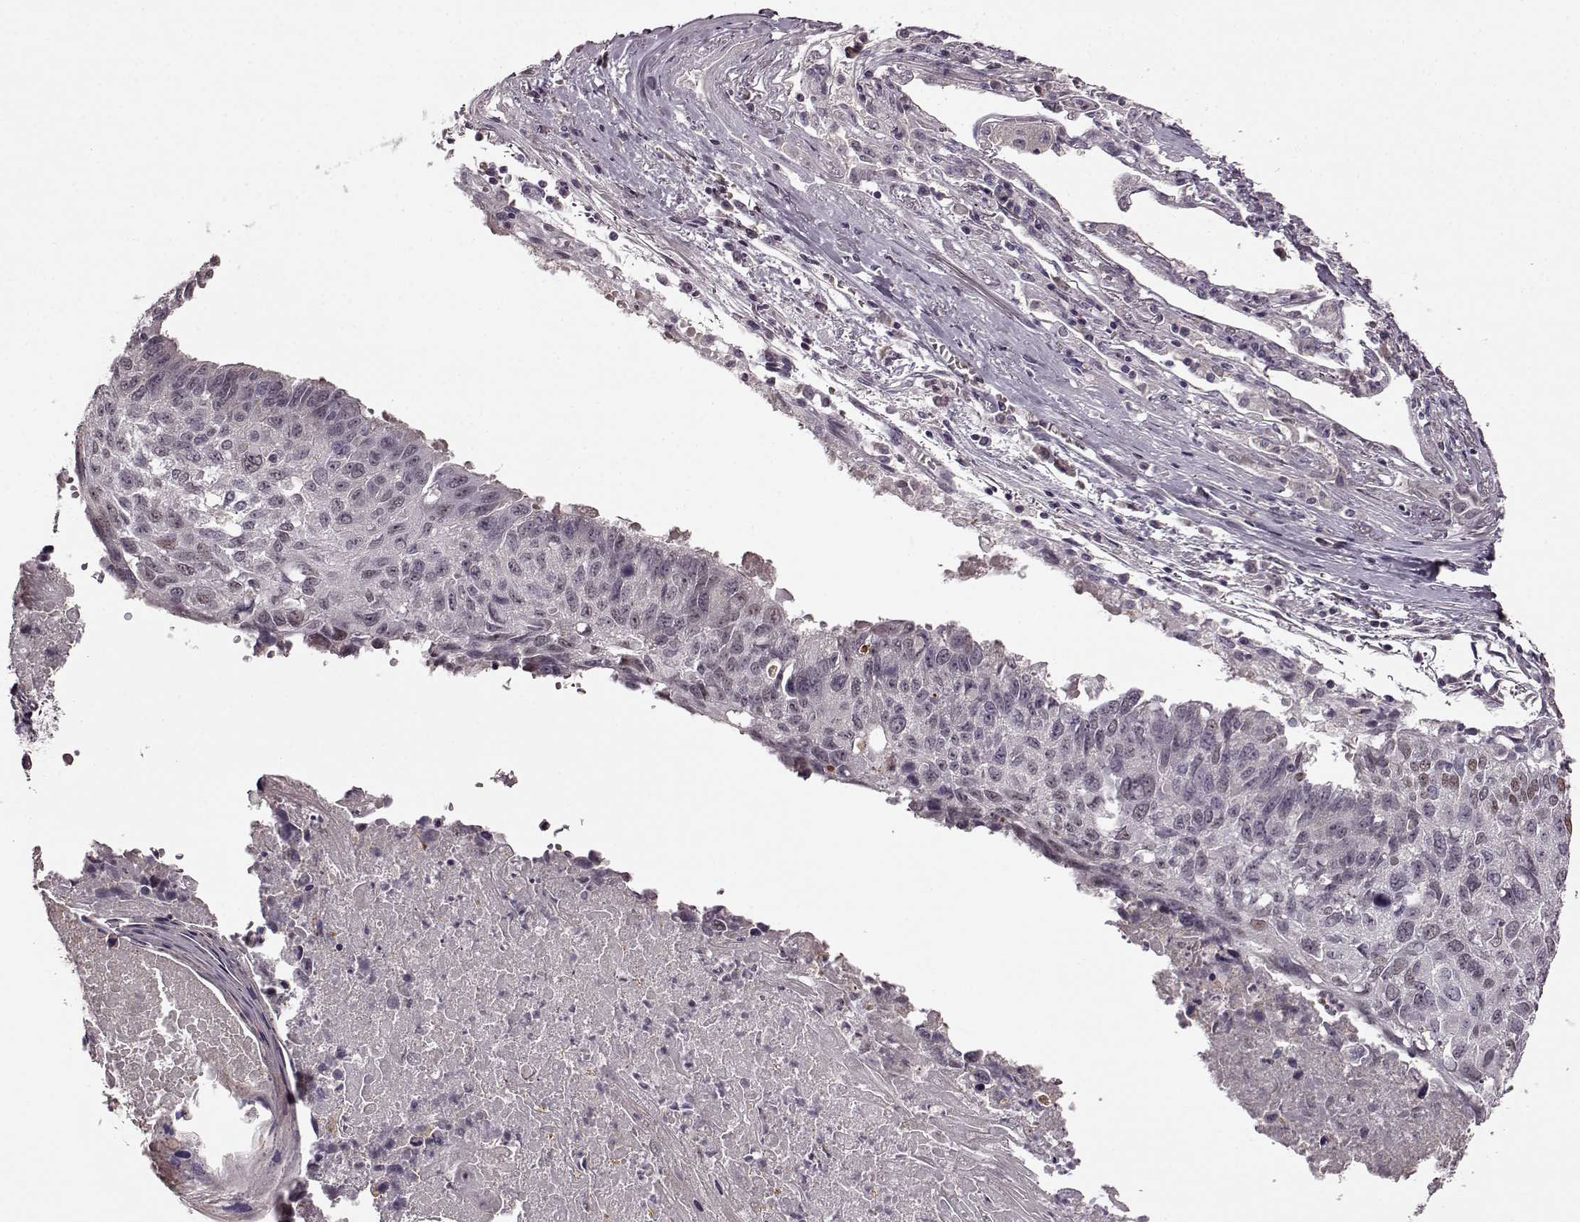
{"staining": {"intensity": "weak", "quantity": "<25%", "location": "nuclear"}, "tissue": "lung cancer", "cell_type": "Tumor cells", "image_type": "cancer", "snomed": [{"axis": "morphology", "description": "Squamous cell carcinoma, NOS"}, {"axis": "topography", "description": "Lung"}], "caption": "The image shows no staining of tumor cells in lung cancer.", "gene": "CNGA3", "patient": {"sex": "male", "age": 73}}